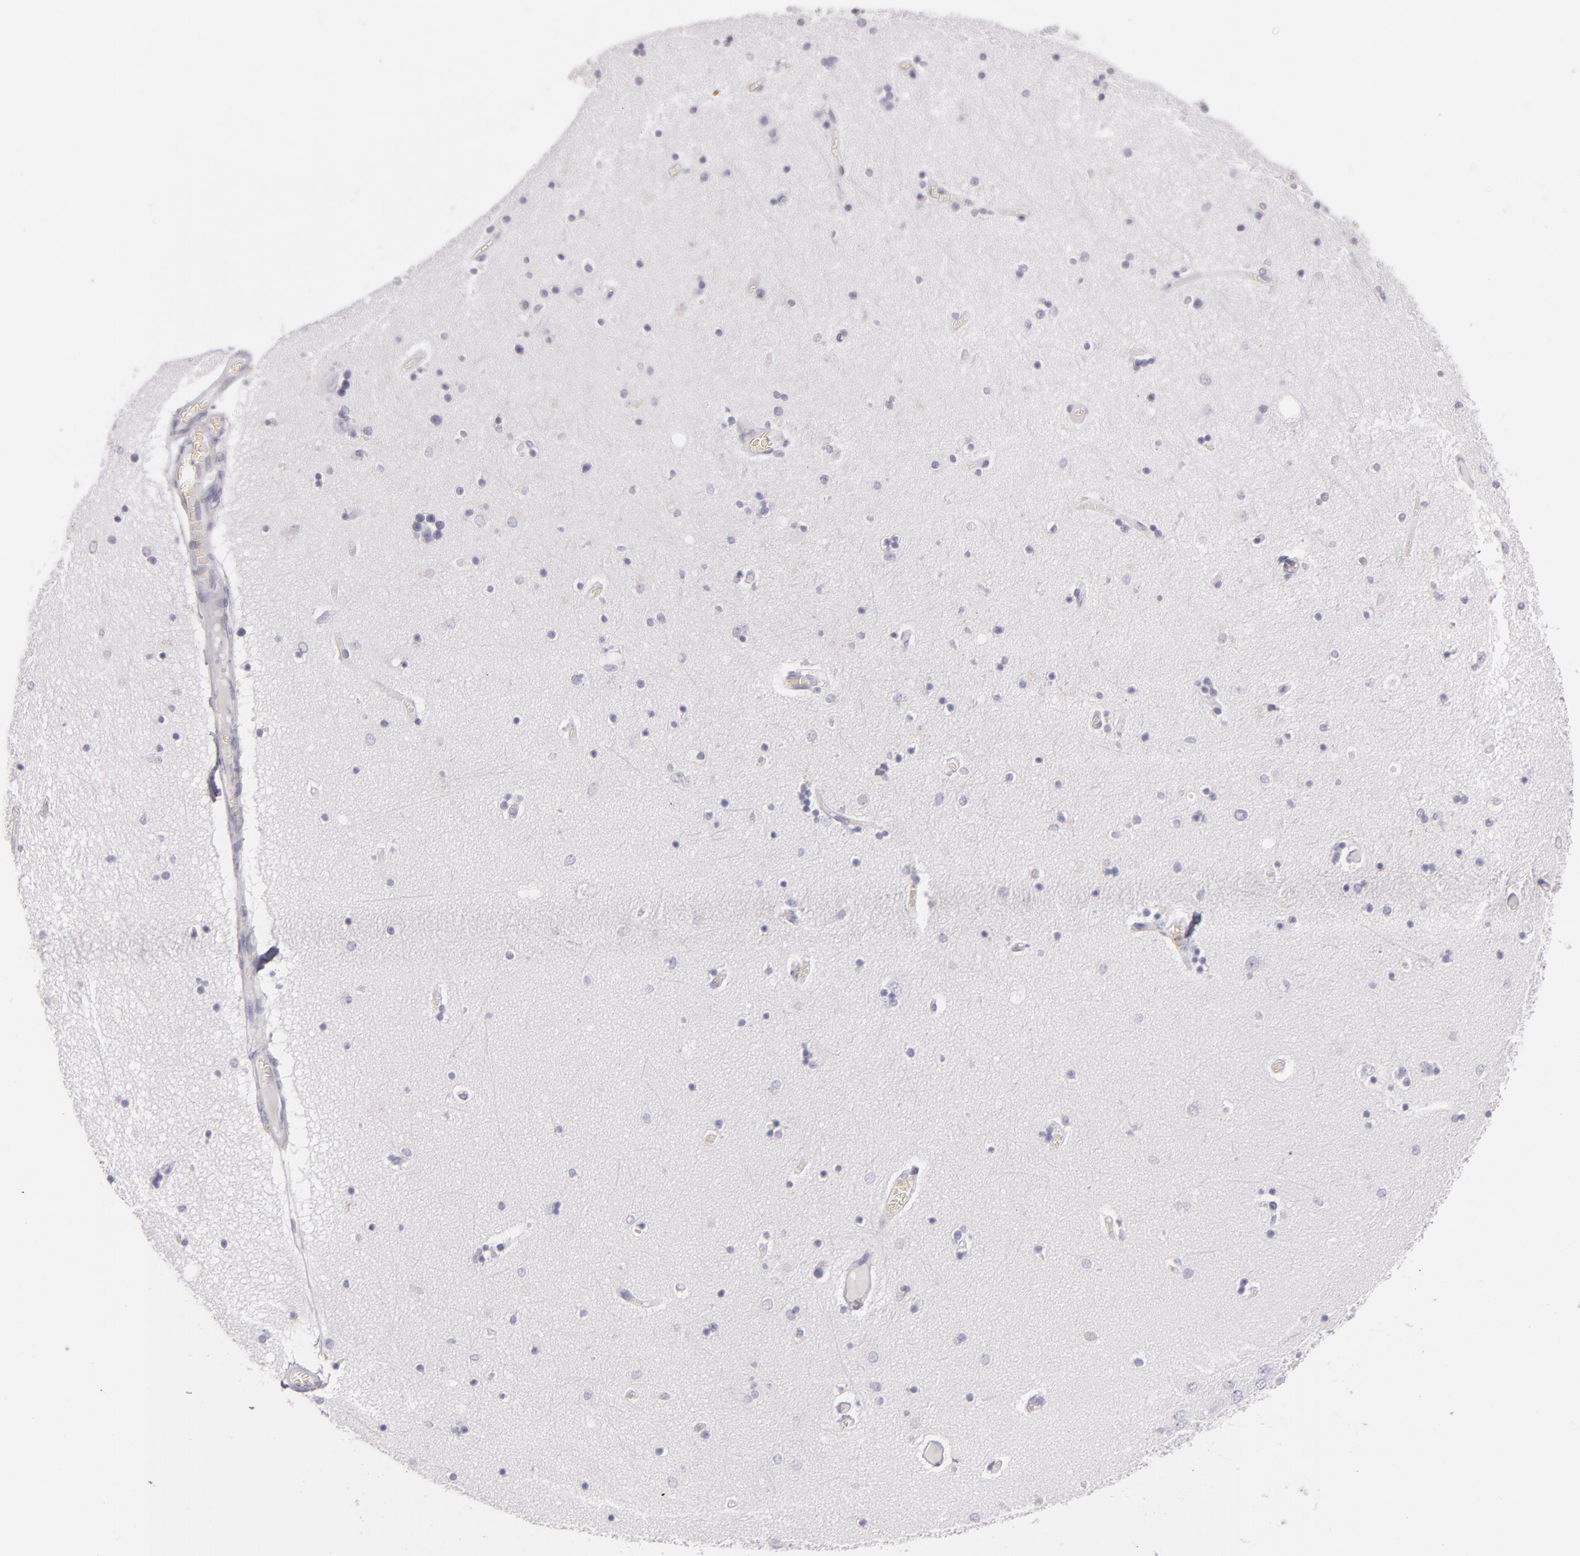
{"staining": {"intensity": "negative", "quantity": "none", "location": "none"}, "tissue": "hippocampus", "cell_type": "Glial cells", "image_type": "normal", "snomed": [{"axis": "morphology", "description": "Normal tissue, NOS"}, {"axis": "topography", "description": "Hippocampus"}], "caption": "High power microscopy micrograph of an immunohistochemistry (IHC) micrograph of normal hippocampus, revealing no significant positivity in glial cells. (Stains: DAB (3,3'-diaminobenzidine) immunohistochemistry with hematoxylin counter stain, Microscopy: brightfield microscopy at high magnification).", "gene": "TPSD1", "patient": {"sex": "female", "age": 54}}